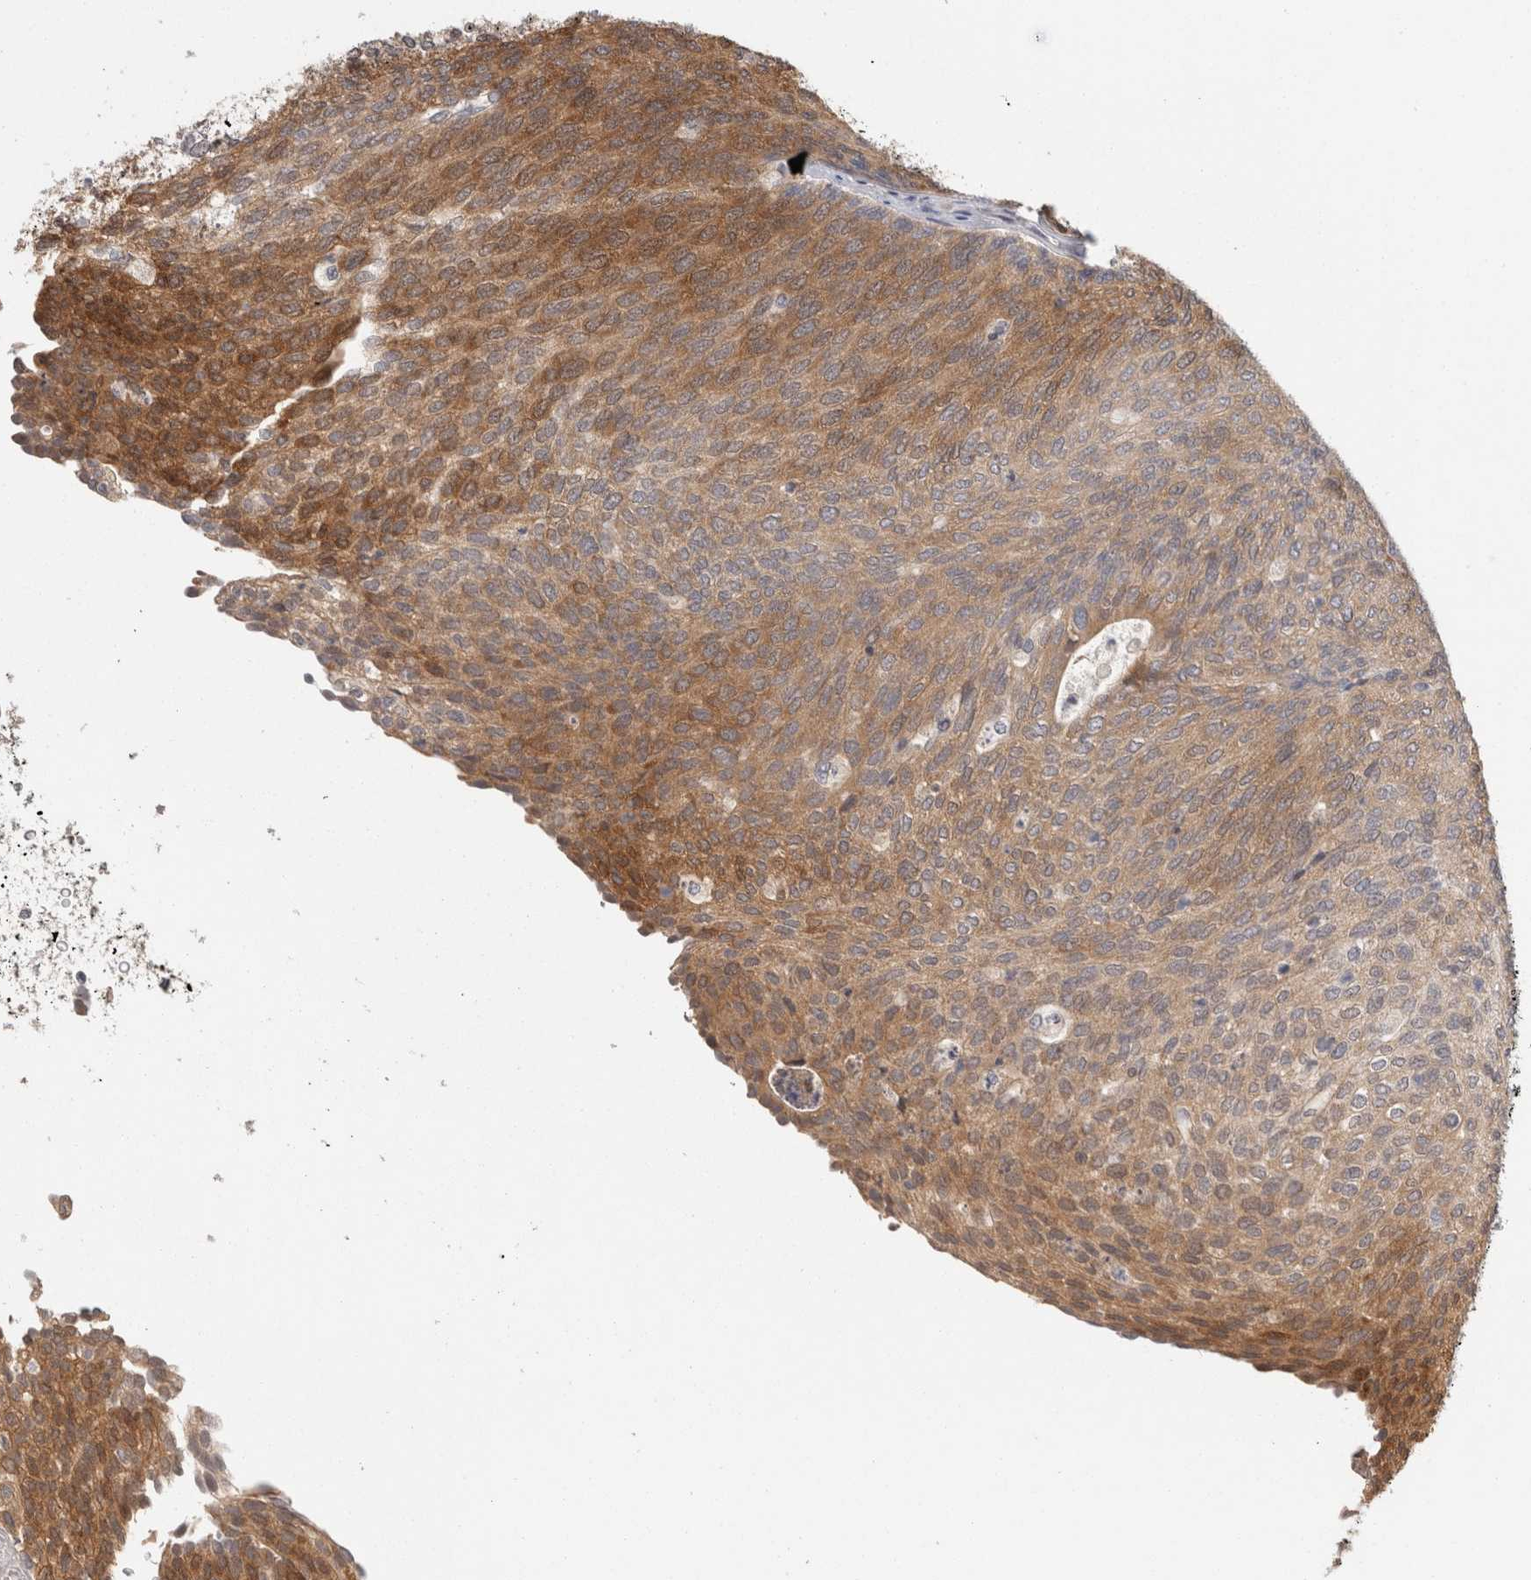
{"staining": {"intensity": "moderate", "quantity": ">75%", "location": "cytoplasmic/membranous"}, "tissue": "urothelial cancer", "cell_type": "Tumor cells", "image_type": "cancer", "snomed": [{"axis": "morphology", "description": "Urothelial carcinoma, Low grade"}, {"axis": "topography", "description": "Urinary bladder"}], "caption": "This is an image of IHC staining of urothelial cancer, which shows moderate staining in the cytoplasmic/membranous of tumor cells.", "gene": "ACAT2", "patient": {"sex": "female", "age": 79}}